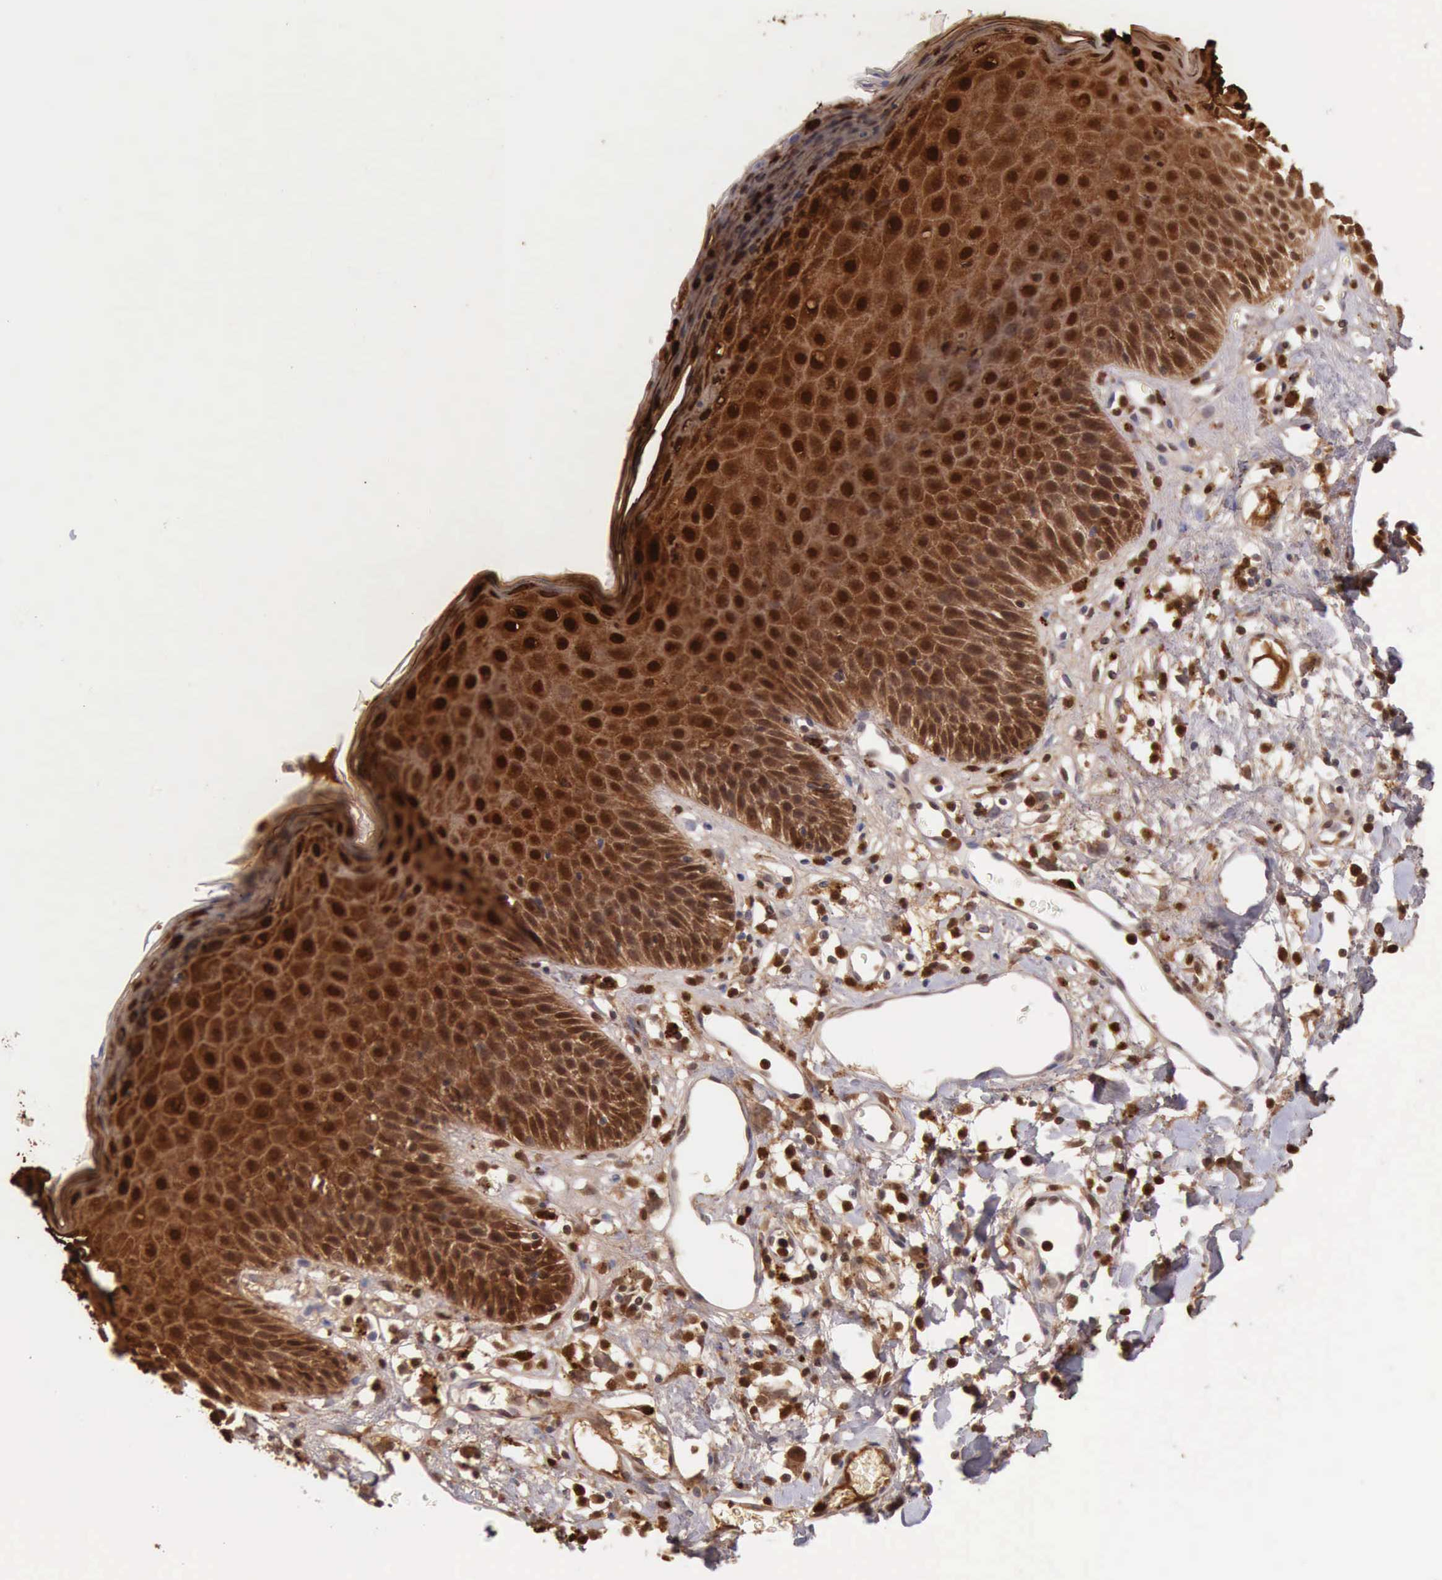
{"staining": {"intensity": "strong", "quantity": ">75%", "location": "cytoplasmic/membranous,nuclear"}, "tissue": "skin", "cell_type": "Epidermal cells", "image_type": "normal", "snomed": [{"axis": "morphology", "description": "Normal tissue, NOS"}, {"axis": "topography", "description": "Vulva"}, {"axis": "topography", "description": "Peripheral nerve tissue"}], "caption": "The histopathology image displays staining of unremarkable skin, revealing strong cytoplasmic/membranous,nuclear protein positivity (brown color) within epidermal cells.", "gene": "CSTA", "patient": {"sex": "female", "age": 68}}